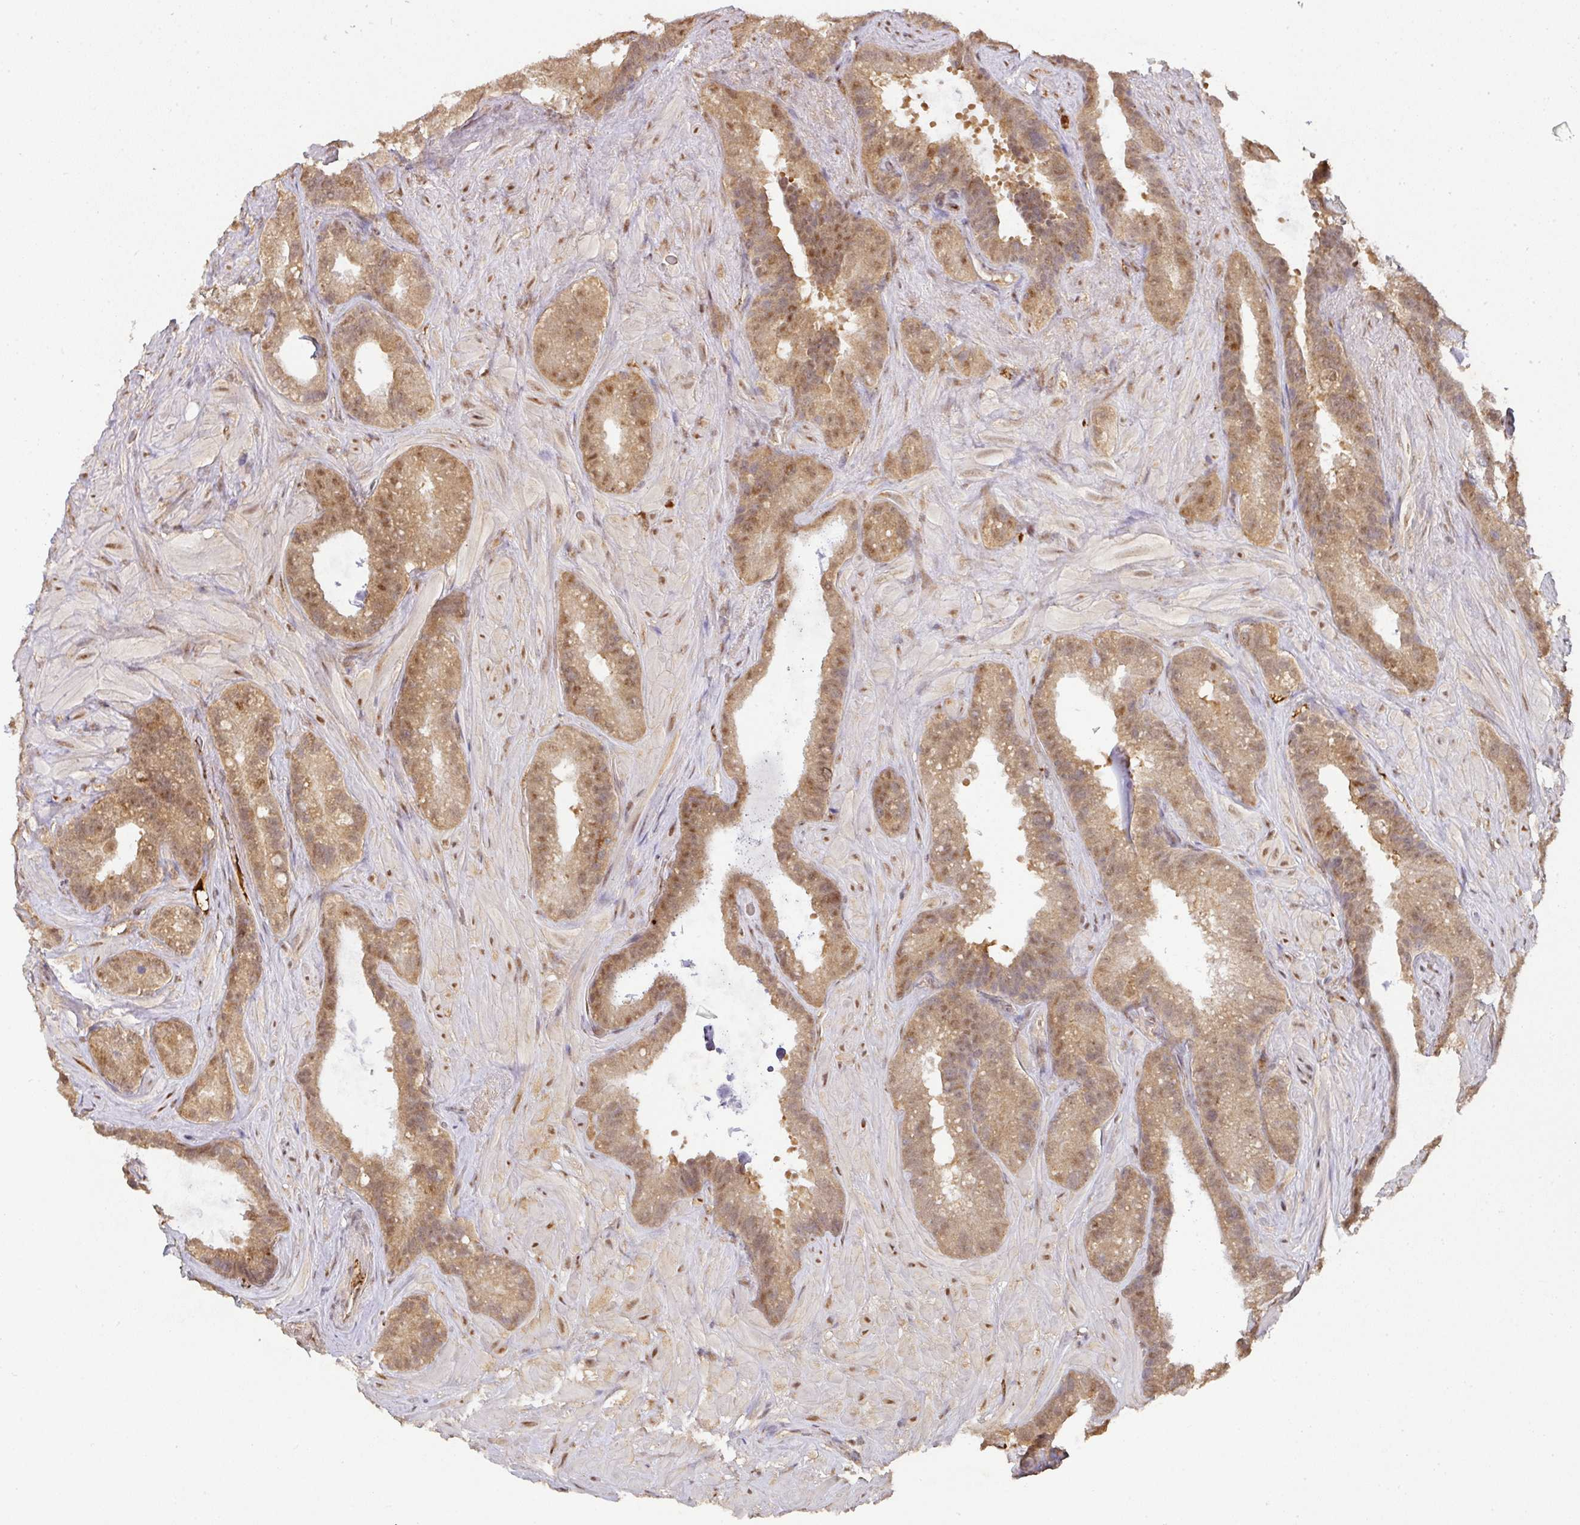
{"staining": {"intensity": "moderate", "quantity": ">75%", "location": "cytoplasmic/membranous,nuclear"}, "tissue": "seminal vesicle", "cell_type": "Glandular cells", "image_type": "normal", "snomed": [{"axis": "morphology", "description": "Normal tissue, NOS"}, {"axis": "topography", "description": "Seminal veicle"}, {"axis": "topography", "description": "Peripheral nerve tissue"}], "caption": "Moderate cytoplasmic/membranous,nuclear protein staining is identified in approximately >75% of glandular cells in seminal vesicle. (brown staining indicates protein expression, while blue staining denotes nuclei).", "gene": "RANBP9", "patient": {"sex": "male", "age": 76}}